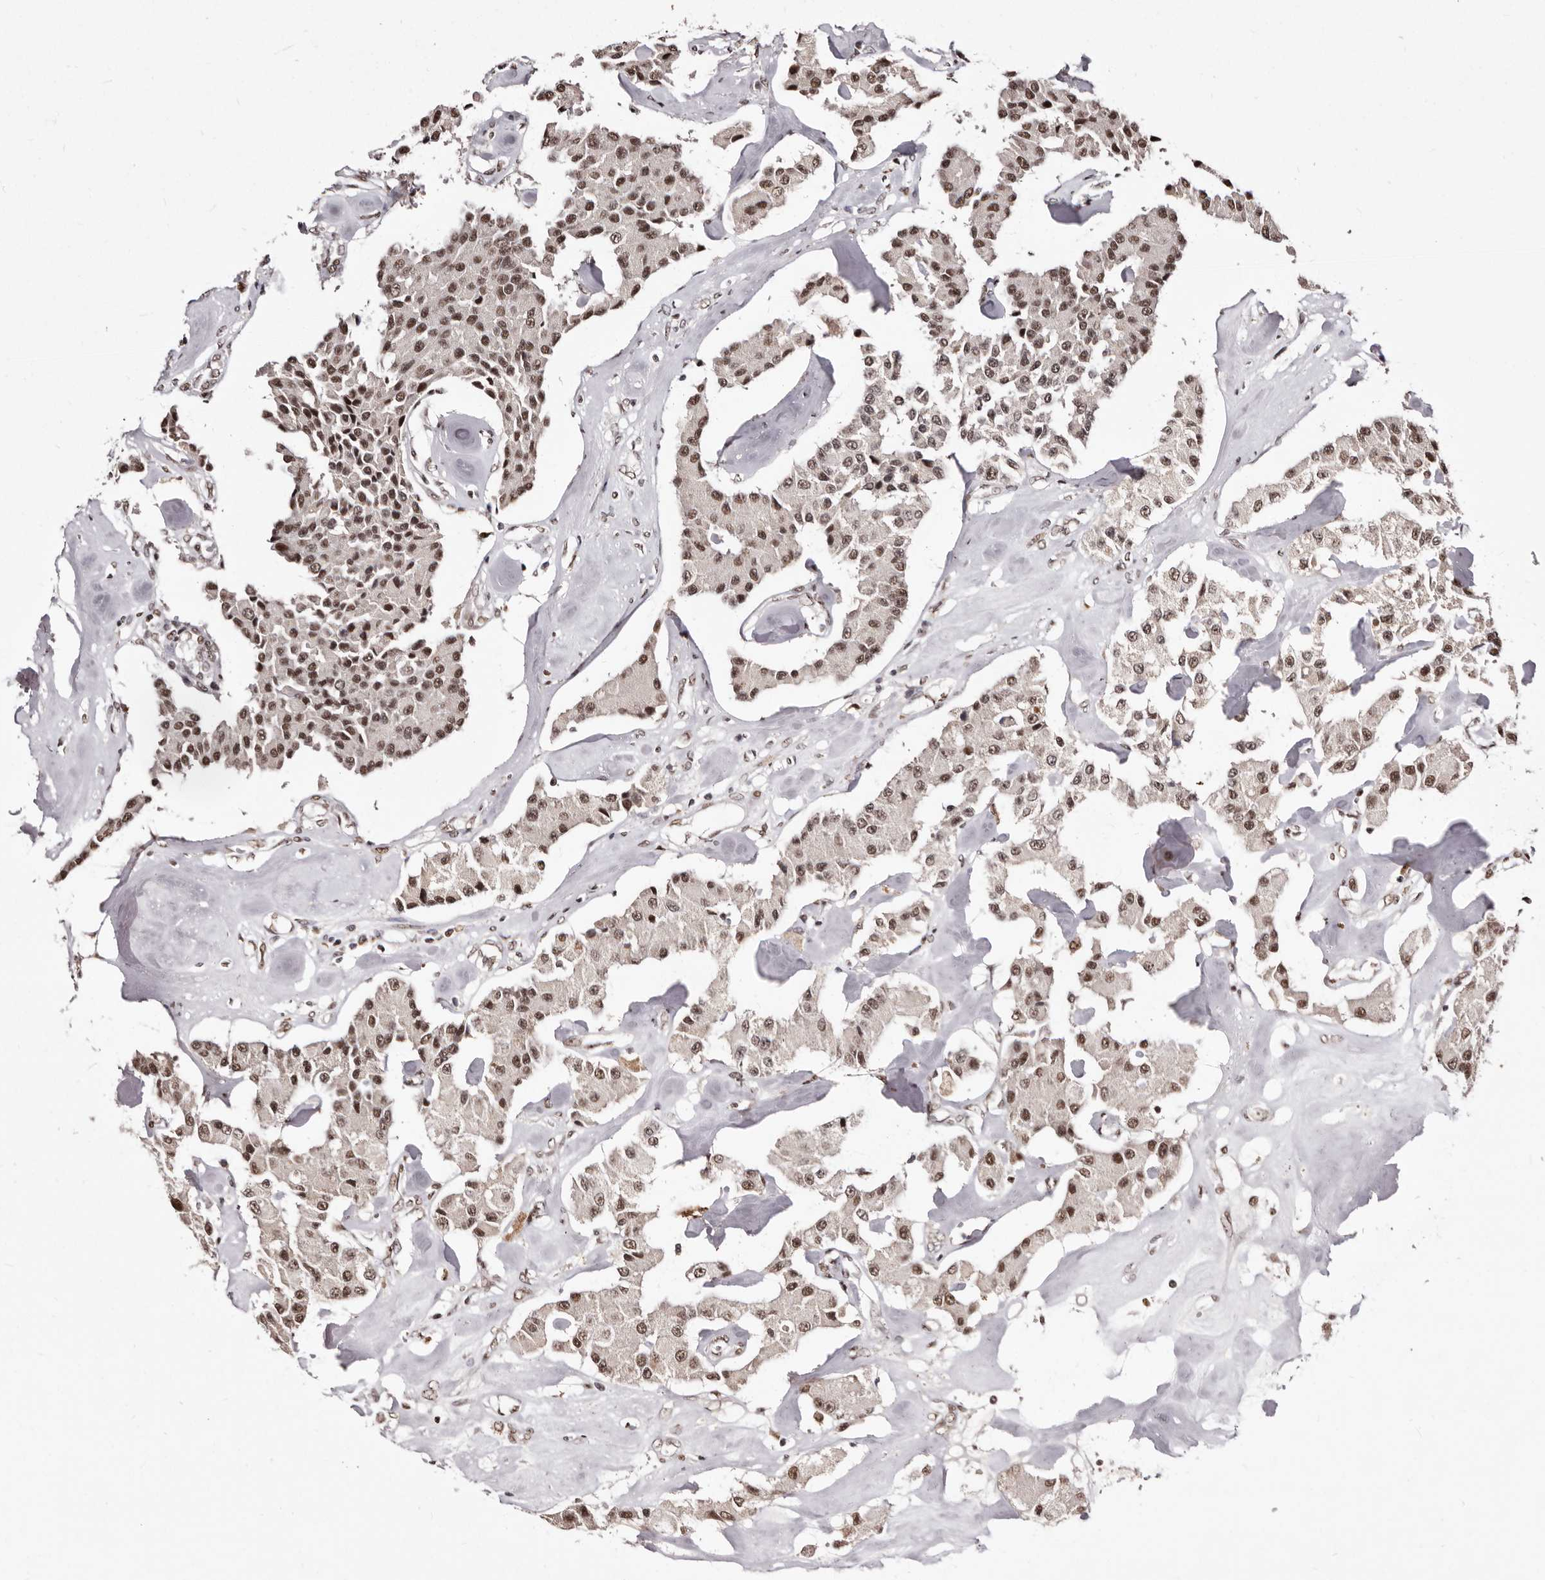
{"staining": {"intensity": "moderate", "quantity": ">75%", "location": "nuclear"}, "tissue": "carcinoid", "cell_type": "Tumor cells", "image_type": "cancer", "snomed": [{"axis": "morphology", "description": "Carcinoid, malignant, NOS"}, {"axis": "topography", "description": "Pancreas"}], "caption": "Immunohistochemistry histopathology image of neoplastic tissue: human carcinoid (malignant) stained using immunohistochemistry (IHC) shows medium levels of moderate protein expression localized specifically in the nuclear of tumor cells, appearing as a nuclear brown color.", "gene": "ANAPC11", "patient": {"sex": "male", "age": 41}}